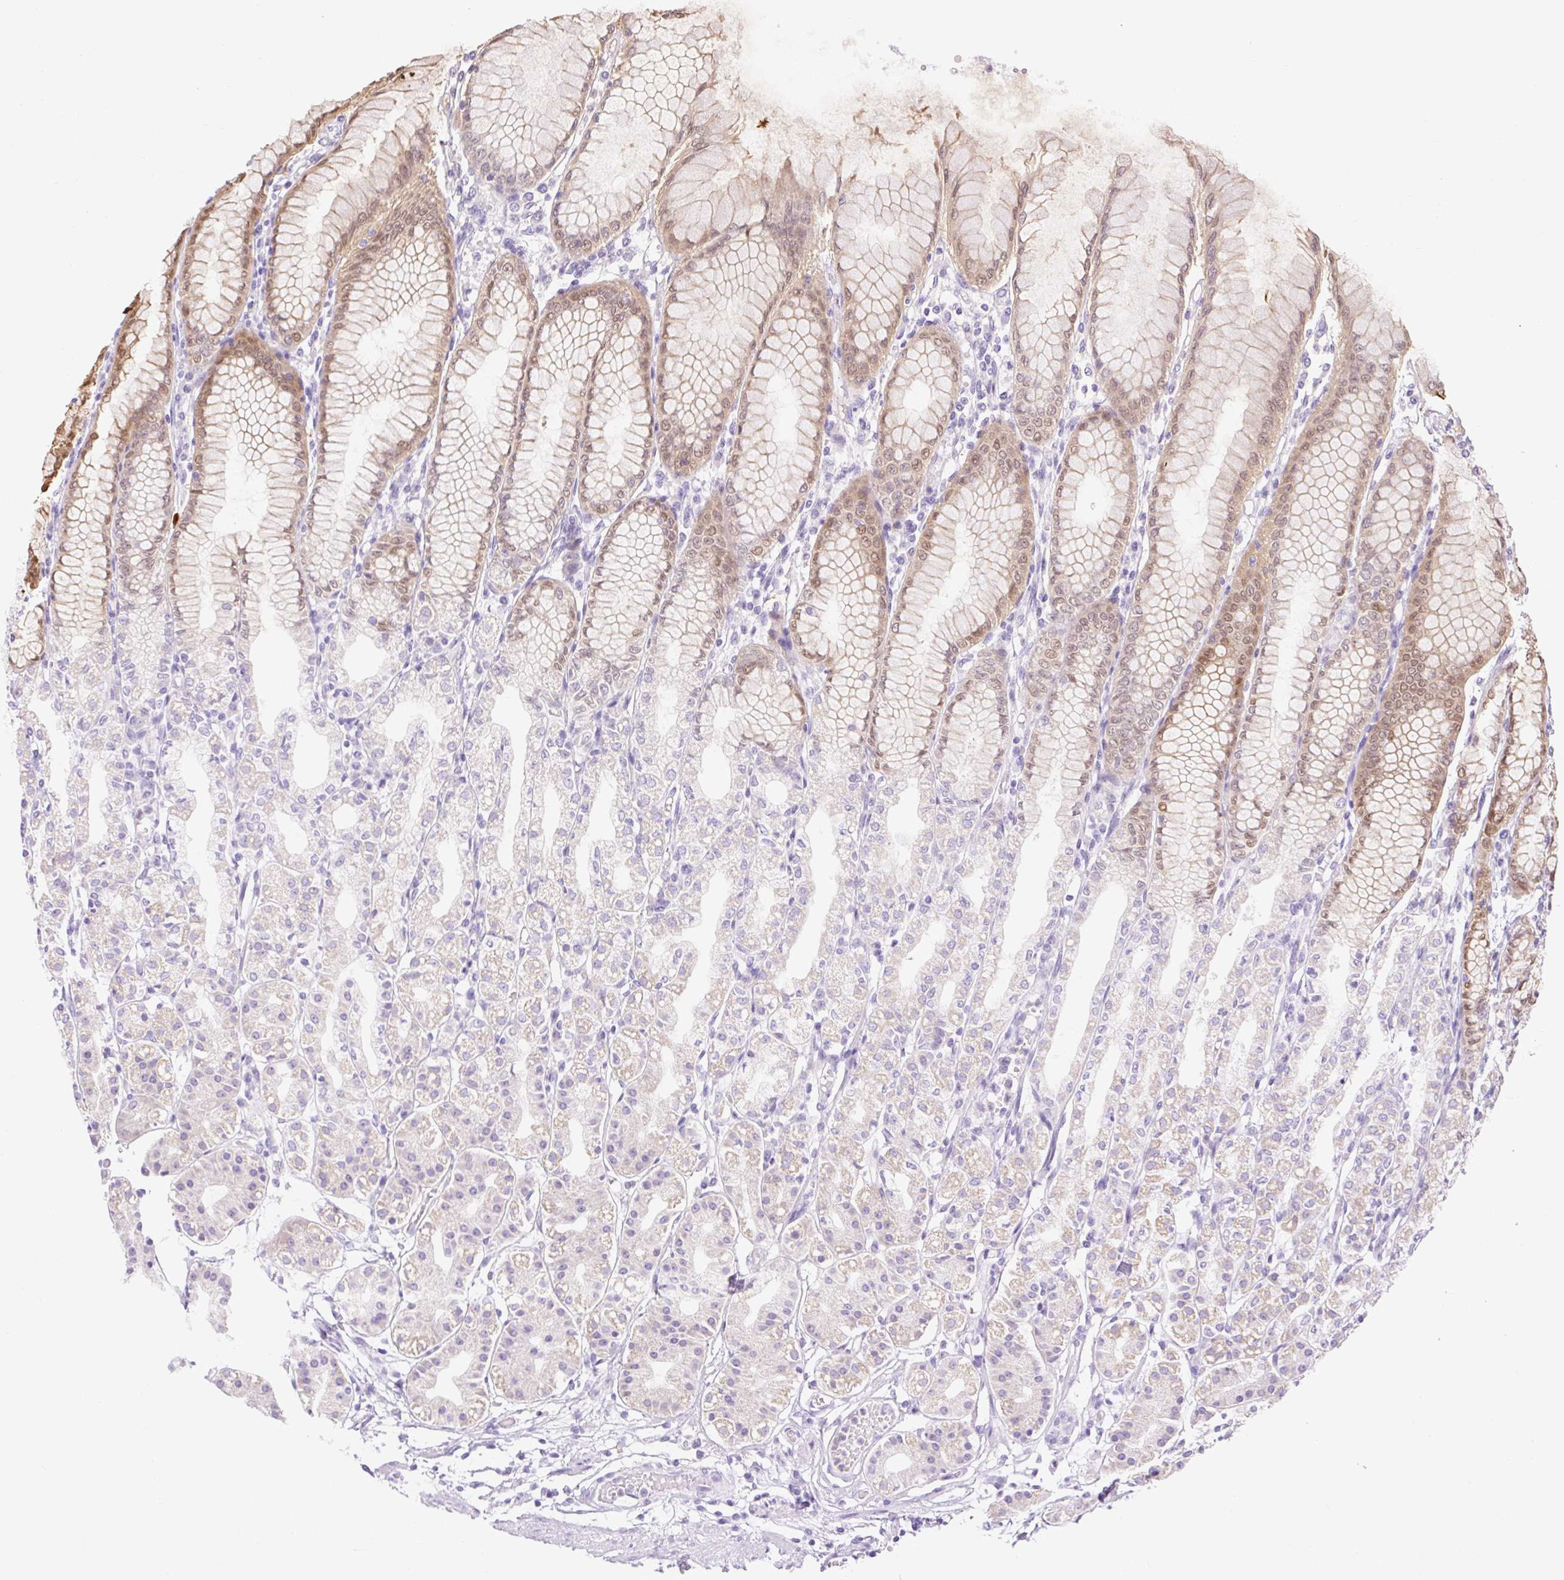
{"staining": {"intensity": "moderate", "quantity": "25%-75%", "location": "cytoplasmic/membranous,nuclear"}, "tissue": "stomach", "cell_type": "Glandular cells", "image_type": "normal", "snomed": [{"axis": "morphology", "description": "Normal tissue, NOS"}, {"axis": "topography", "description": "Stomach"}], "caption": "Immunohistochemistry (IHC) (DAB) staining of unremarkable stomach displays moderate cytoplasmic/membranous,nuclear protein expression in about 25%-75% of glandular cells. The staining was performed using DAB (3,3'-diaminobenzidine), with brown indicating positive protein expression. Nuclei are stained blue with hematoxylin.", "gene": "SLC25A40", "patient": {"sex": "female", "age": 57}}